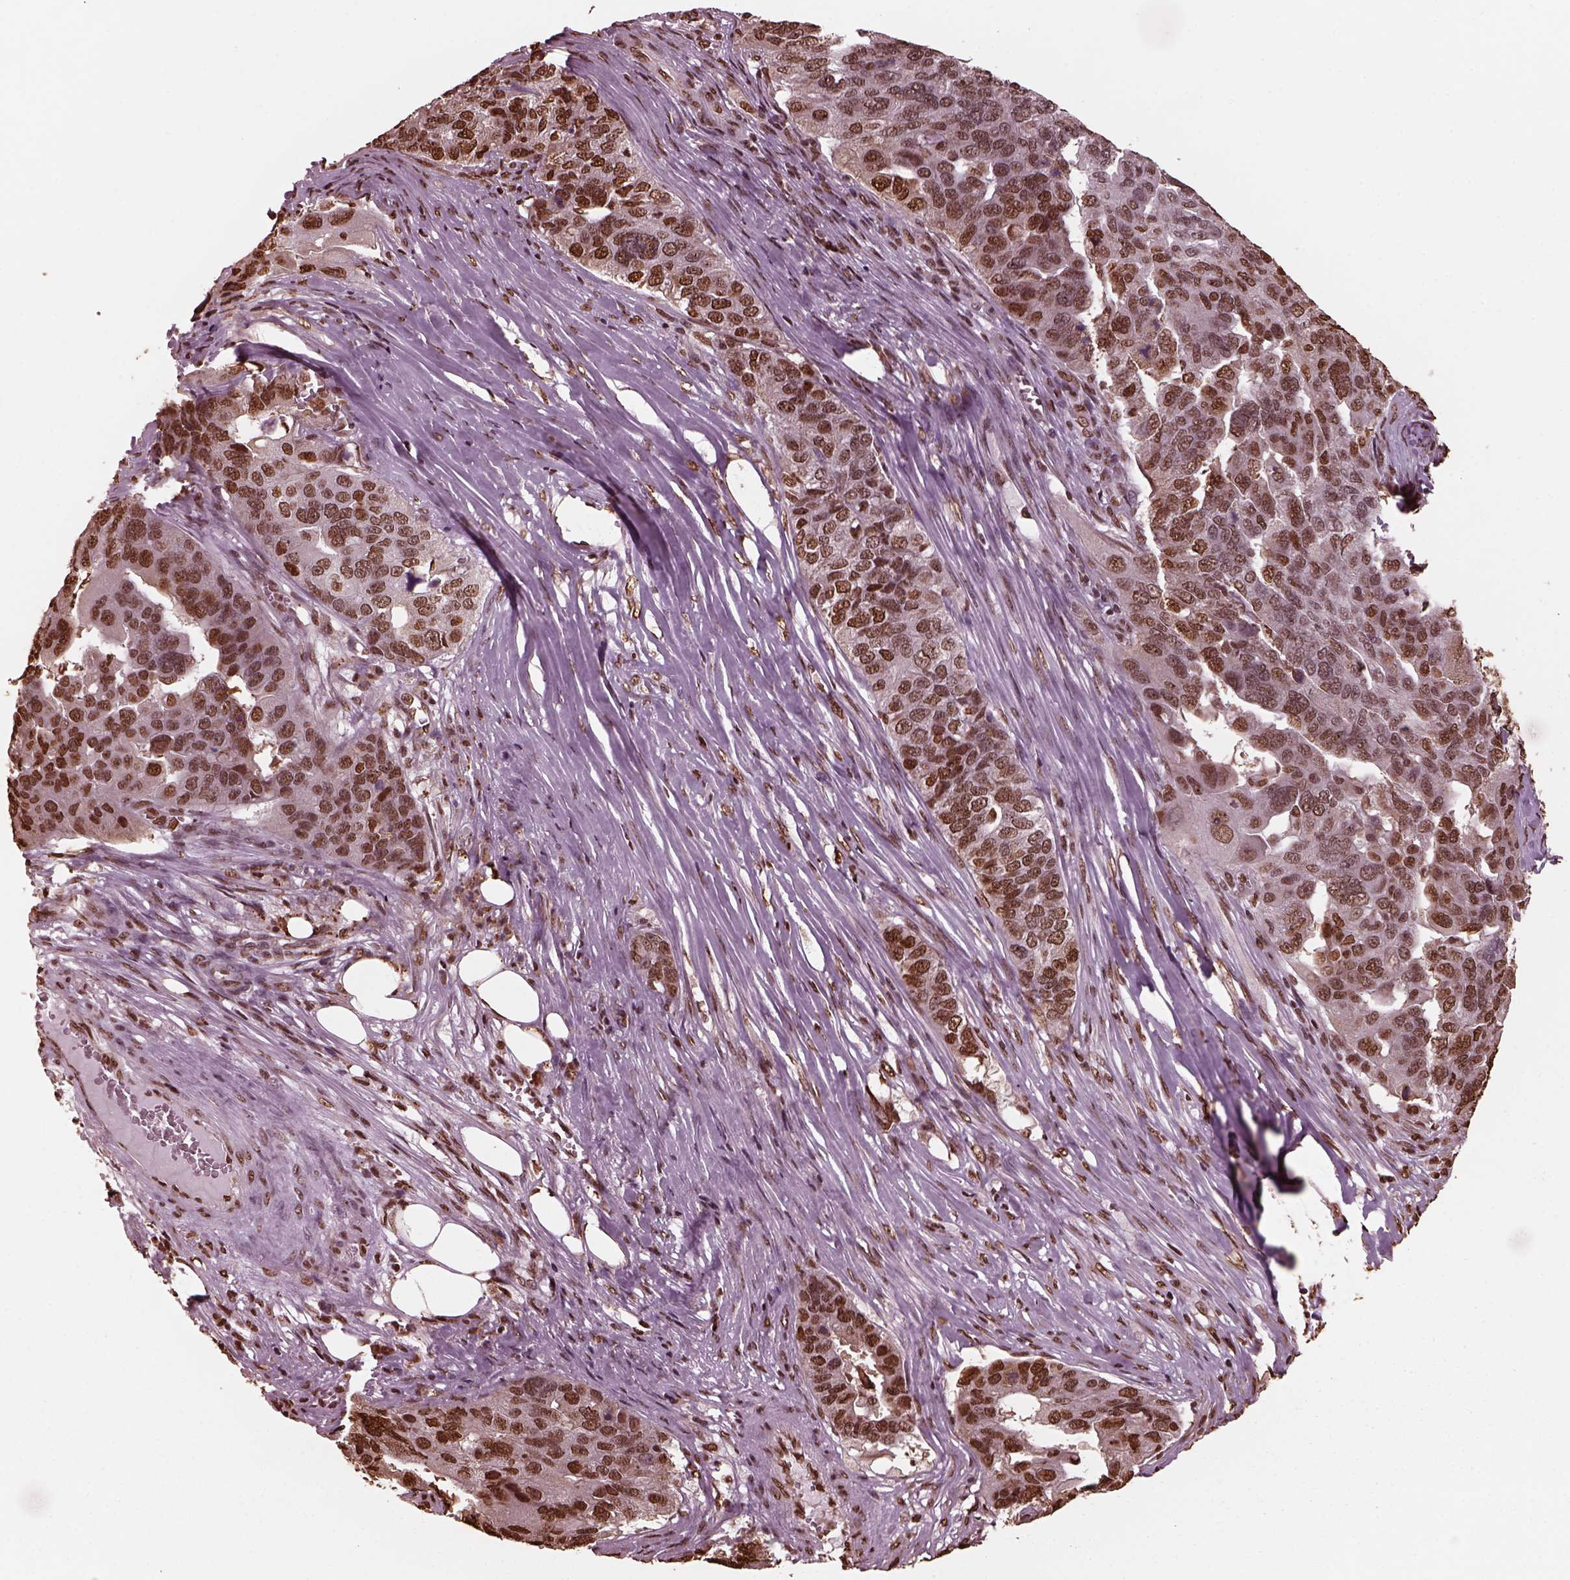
{"staining": {"intensity": "strong", "quantity": ">75%", "location": "nuclear"}, "tissue": "ovarian cancer", "cell_type": "Tumor cells", "image_type": "cancer", "snomed": [{"axis": "morphology", "description": "Carcinoma, endometroid"}, {"axis": "topography", "description": "Soft tissue"}, {"axis": "topography", "description": "Ovary"}], "caption": "Ovarian cancer was stained to show a protein in brown. There is high levels of strong nuclear staining in approximately >75% of tumor cells.", "gene": "NSD1", "patient": {"sex": "female", "age": 52}}